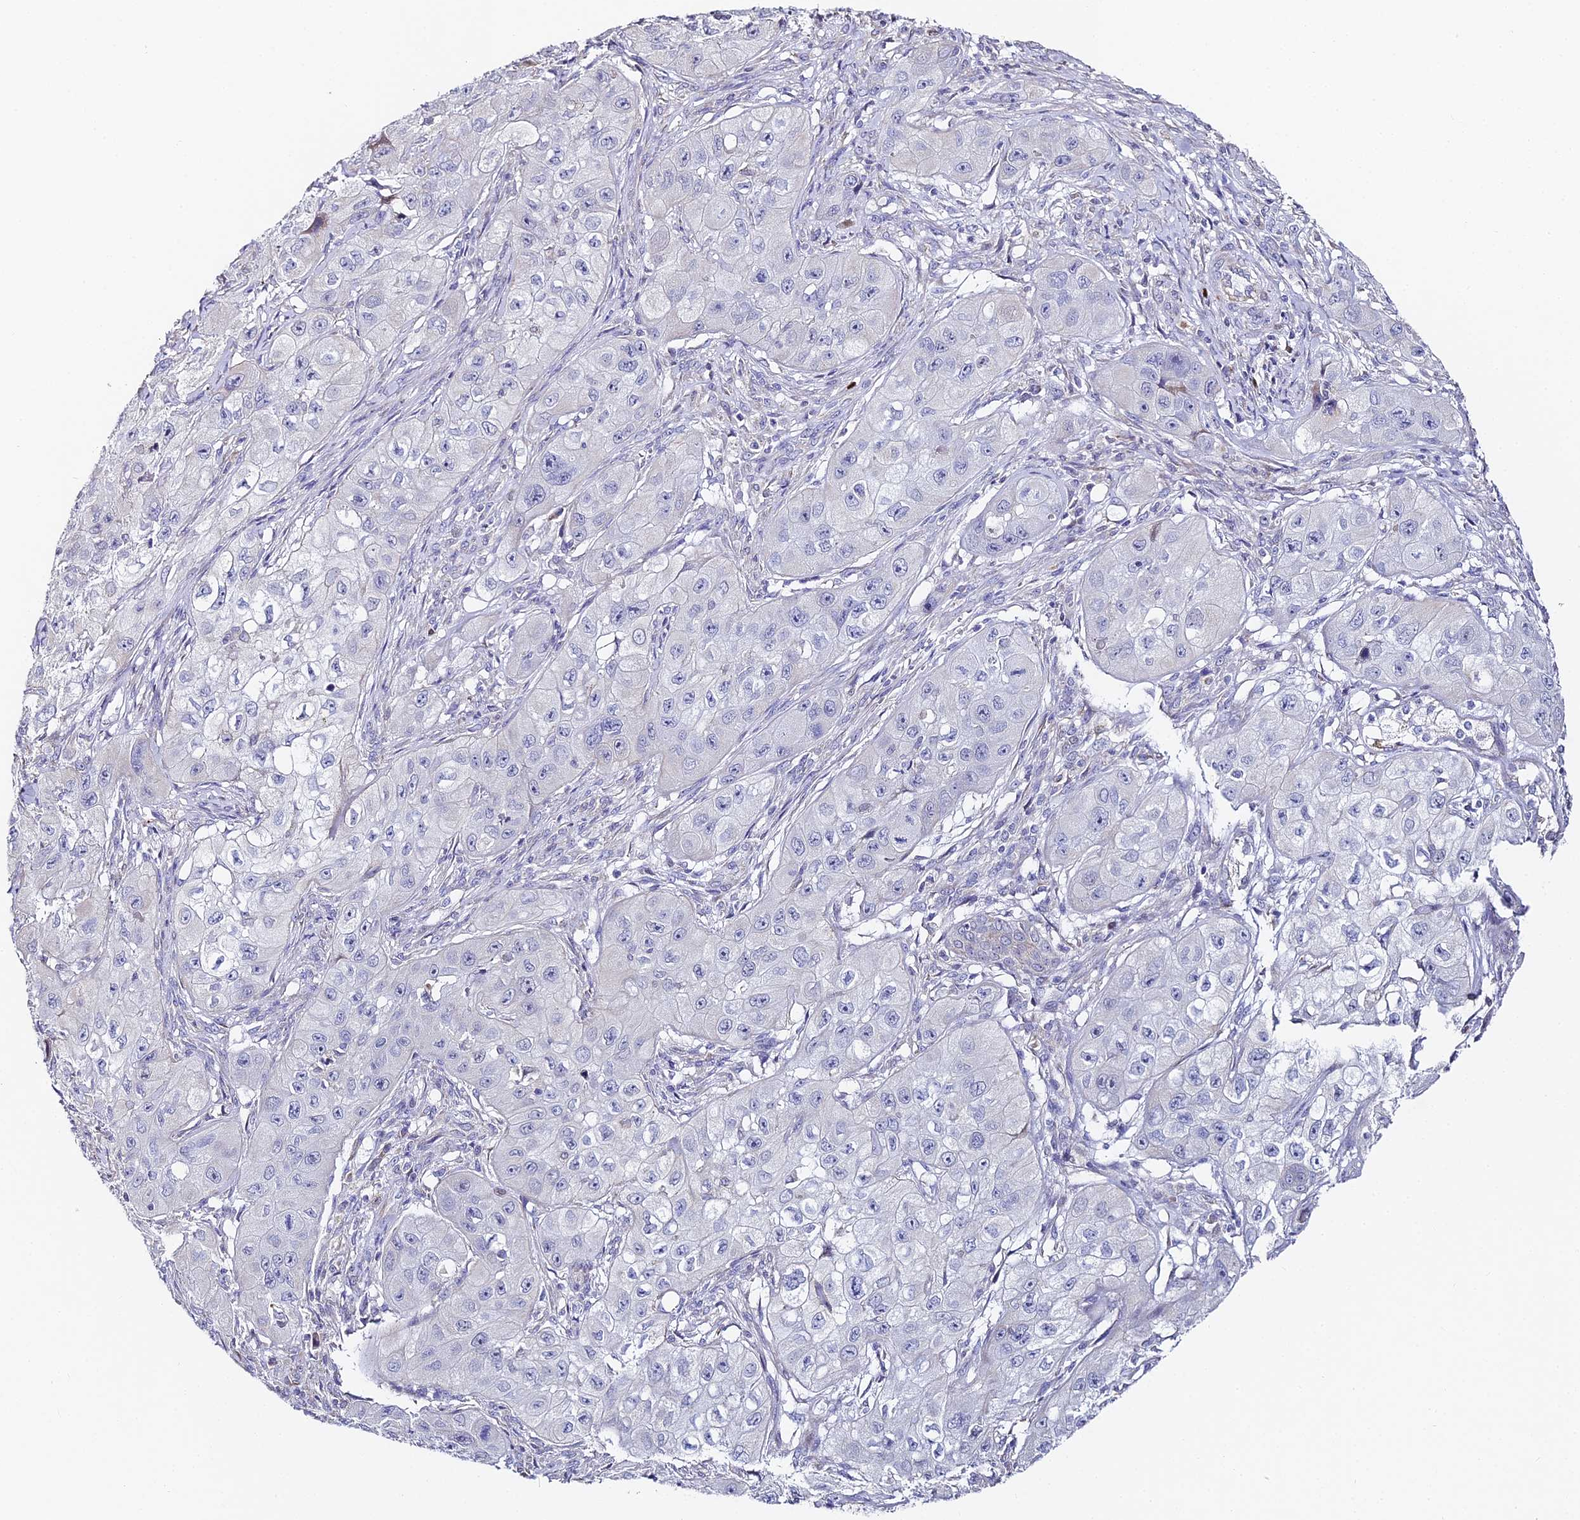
{"staining": {"intensity": "negative", "quantity": "none", "location": "none"}, "tissue": "skin cancer", "cell_type": "Tumor cells", "image_type": "cancer", "snomed": [{"axis": "morphology", "description": "Squamous cell carcinoma, NOS"}, {"axis": "topography", "description": "Skin"}, {"axis": "topography", "description": "Subcutis"}], "caption": "Protein analysis of skin squamous cell carcinoma exhibits no significant expression in tumor cells. (DAB IHC, high magnification).", "gene": "SERP1", "patient": {"sex": "male", "age": 73}}